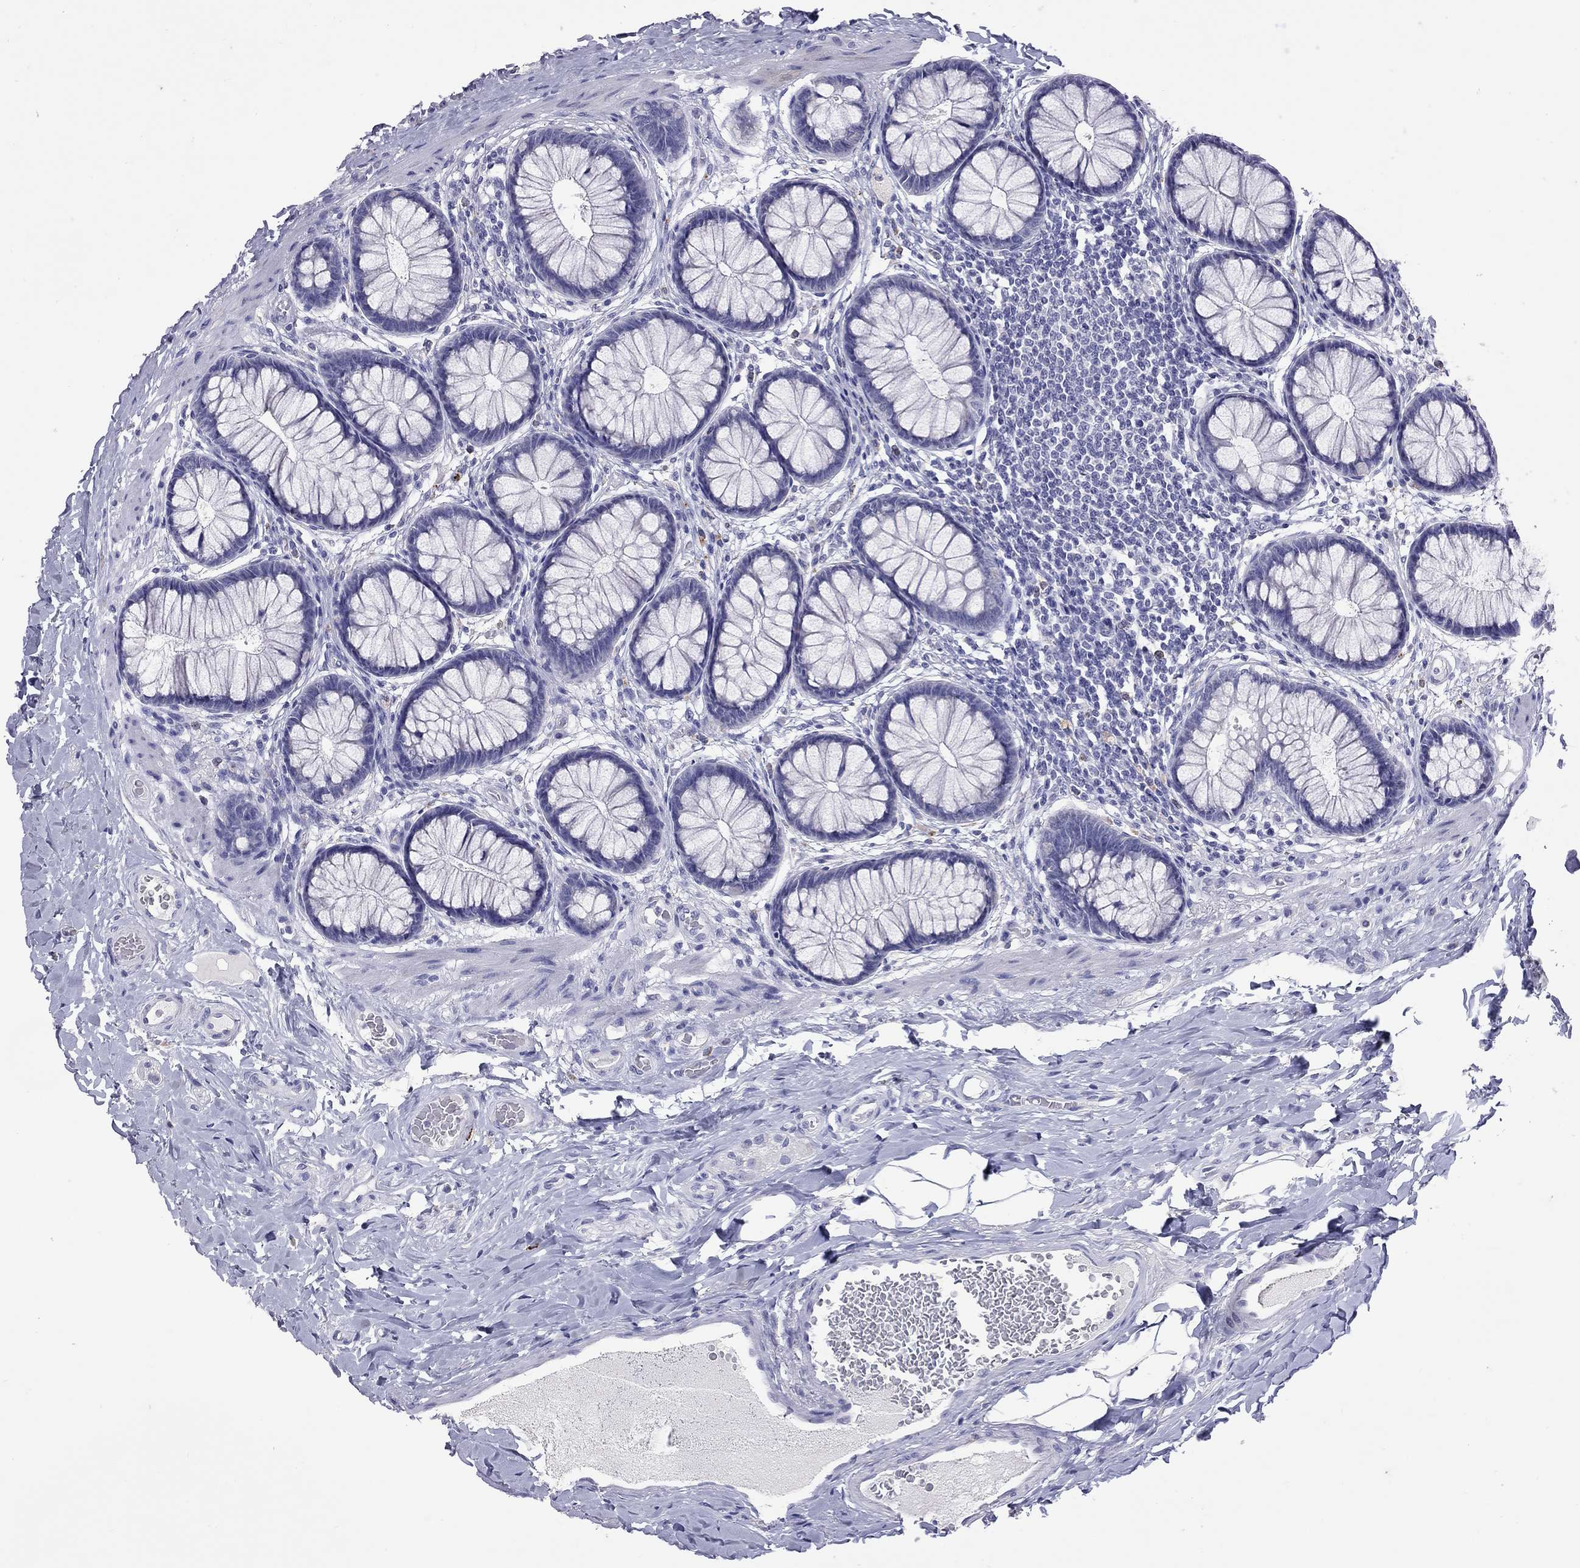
{"staining": {"intensity": "negative", "quantity": "none", "location": "none"}, "tissue": "colon", "cell_type": "Endothelial cells", "image_type": "normal", "snomed": [{"axis": "morphology", "description": "Normal tissue, NOS"}, {"axis": "topography", "description": "Colon"}], "caption": "Human colon stained for a protein using immunohistochemistry (IHC) shows no staining in endothelial cells.", "gene": "SLAMF1", "patient": {"sex": "female", "age": 65}}